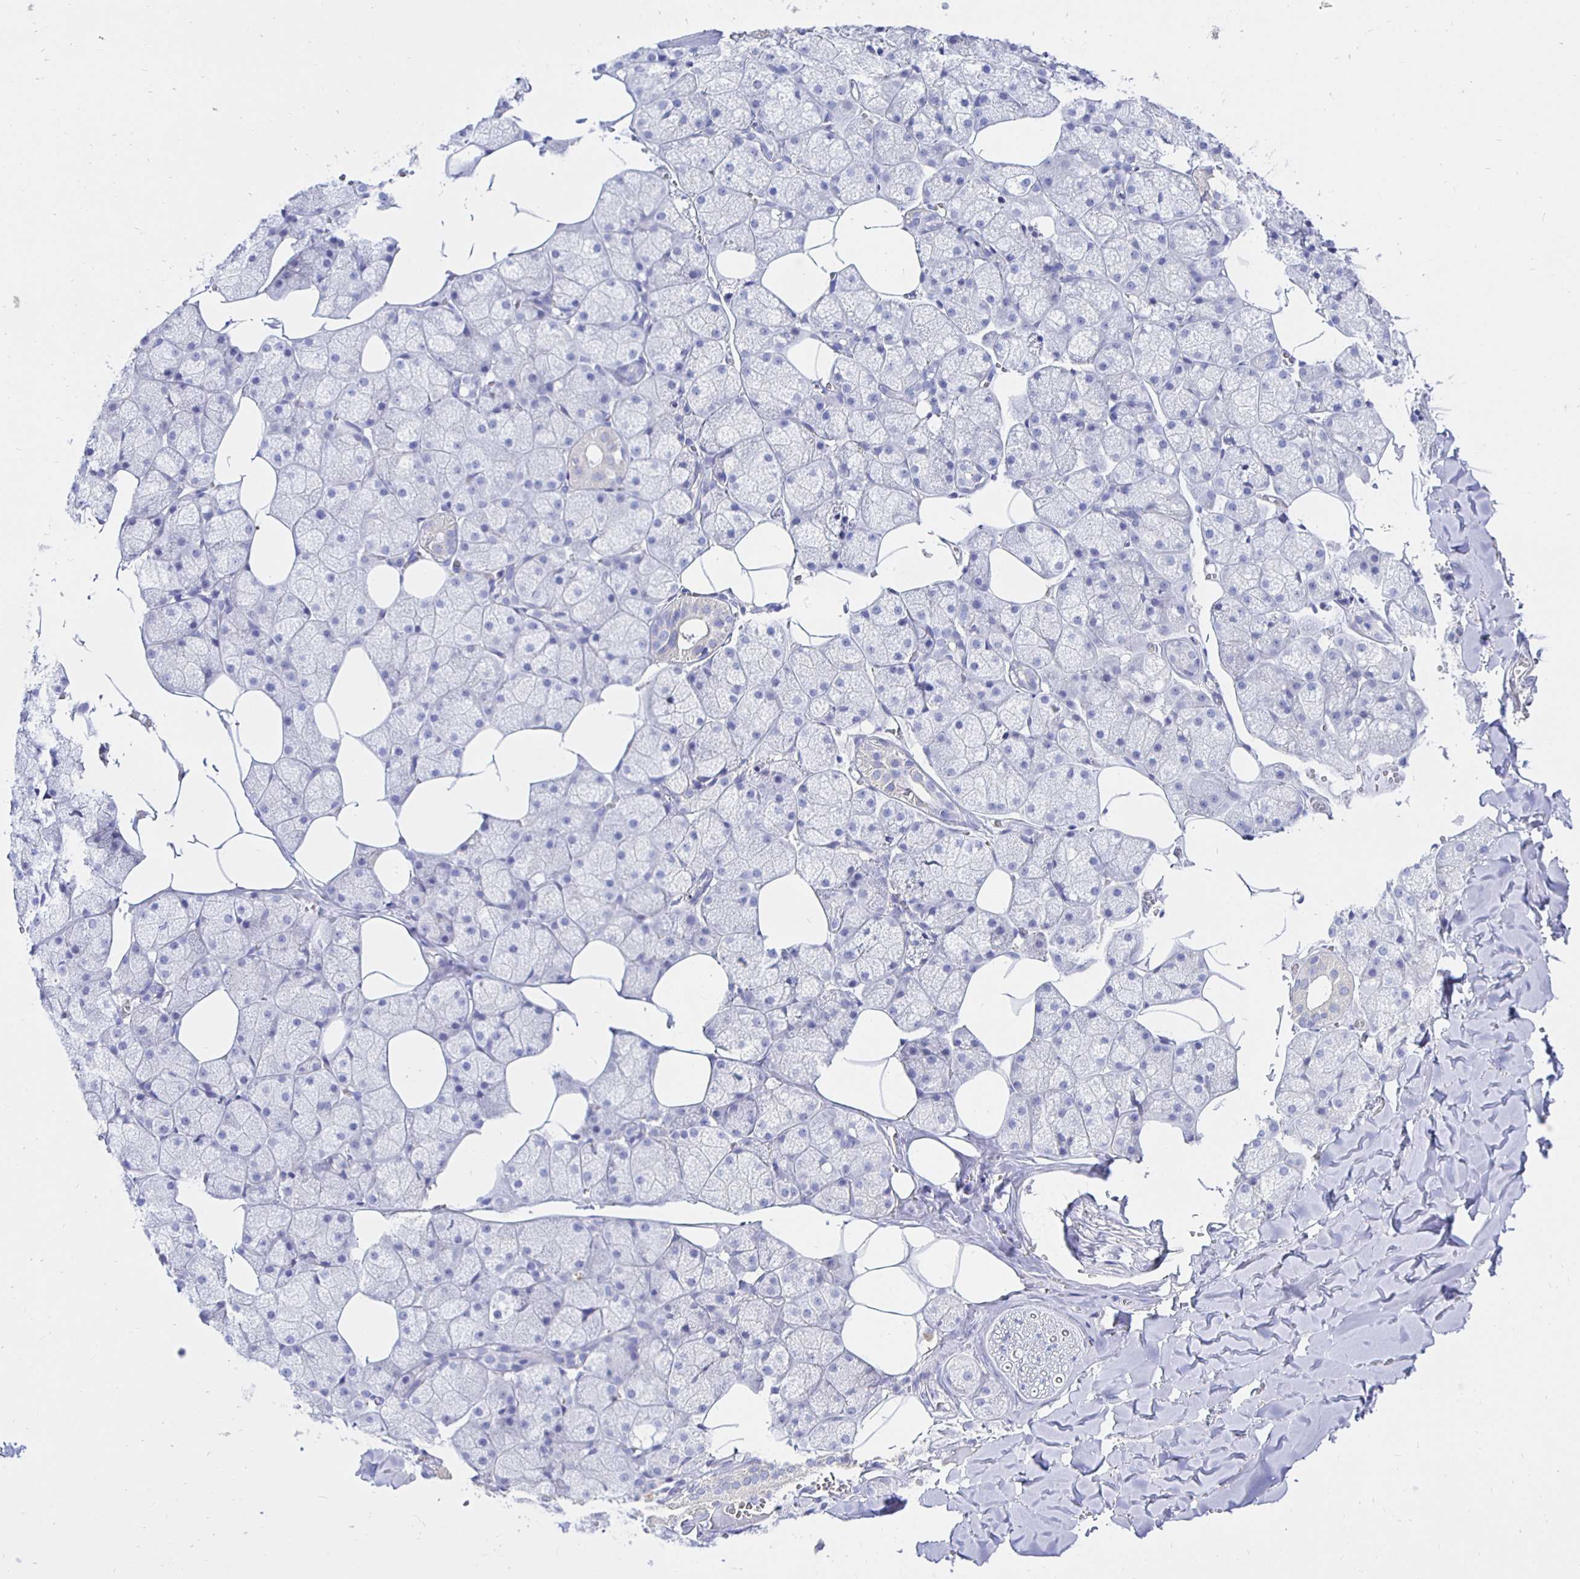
{"staining": {"intensity": "negative", "quantity": "none", "location": "none"}, "tissue": "salivary gland", "cell_type": "Glandular cells", "image_type": "normal", "snomed": [{"axis": "morphology", "description": "Normal tissue, NOS"}, {"axis": "topography", "description": "Salivary gland"}, {"axis": "topography", "description": "Peripheral nerve tissue"}], "caption": "This is an immunohistochemistry histopathology image of normal human salivary gland. There is no expression in glandular cells.", "gene": "UMOD", "patient": {"sex": "male", "age": 38}}